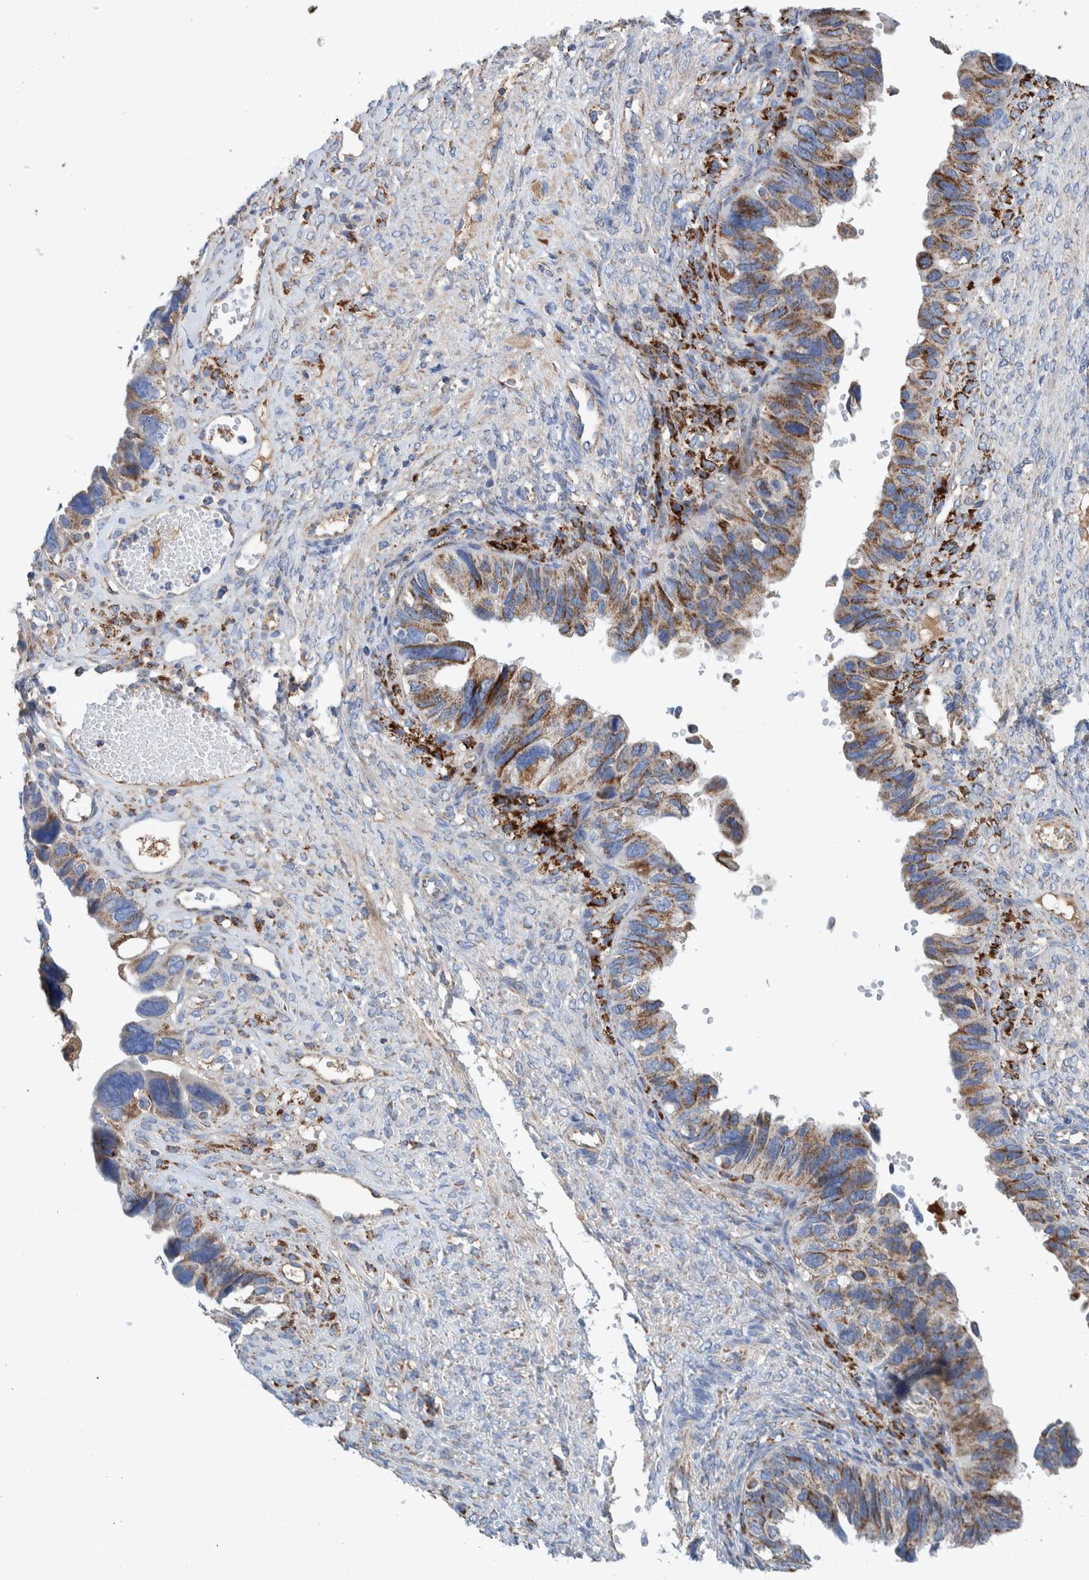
{"staining": {"intensity": "moderate", "quantity": ">75%", "location": "cytoplasmic/membranous"}, "tissue": "ovarian cancer", "cell_type": "Tumor cells", "image_type": "cancer", "snomed": [{"axis": "morphology", "description": "Cystadenocarcinoma, serous, NOS"}, {"axis": "topography", "description": "Ovary"}], "caption": "Brown immunohistochemical staining in human ovarian cancer (serous cystadenocarcinoma) exhibits moderate cytoplasmic/membranous expression in about >75% of tumor cells. (Brightfield microscopy of DAB IHC at high magnification).", "gene": "DECR1", "patient": {"sex": "female", "age": 79}}